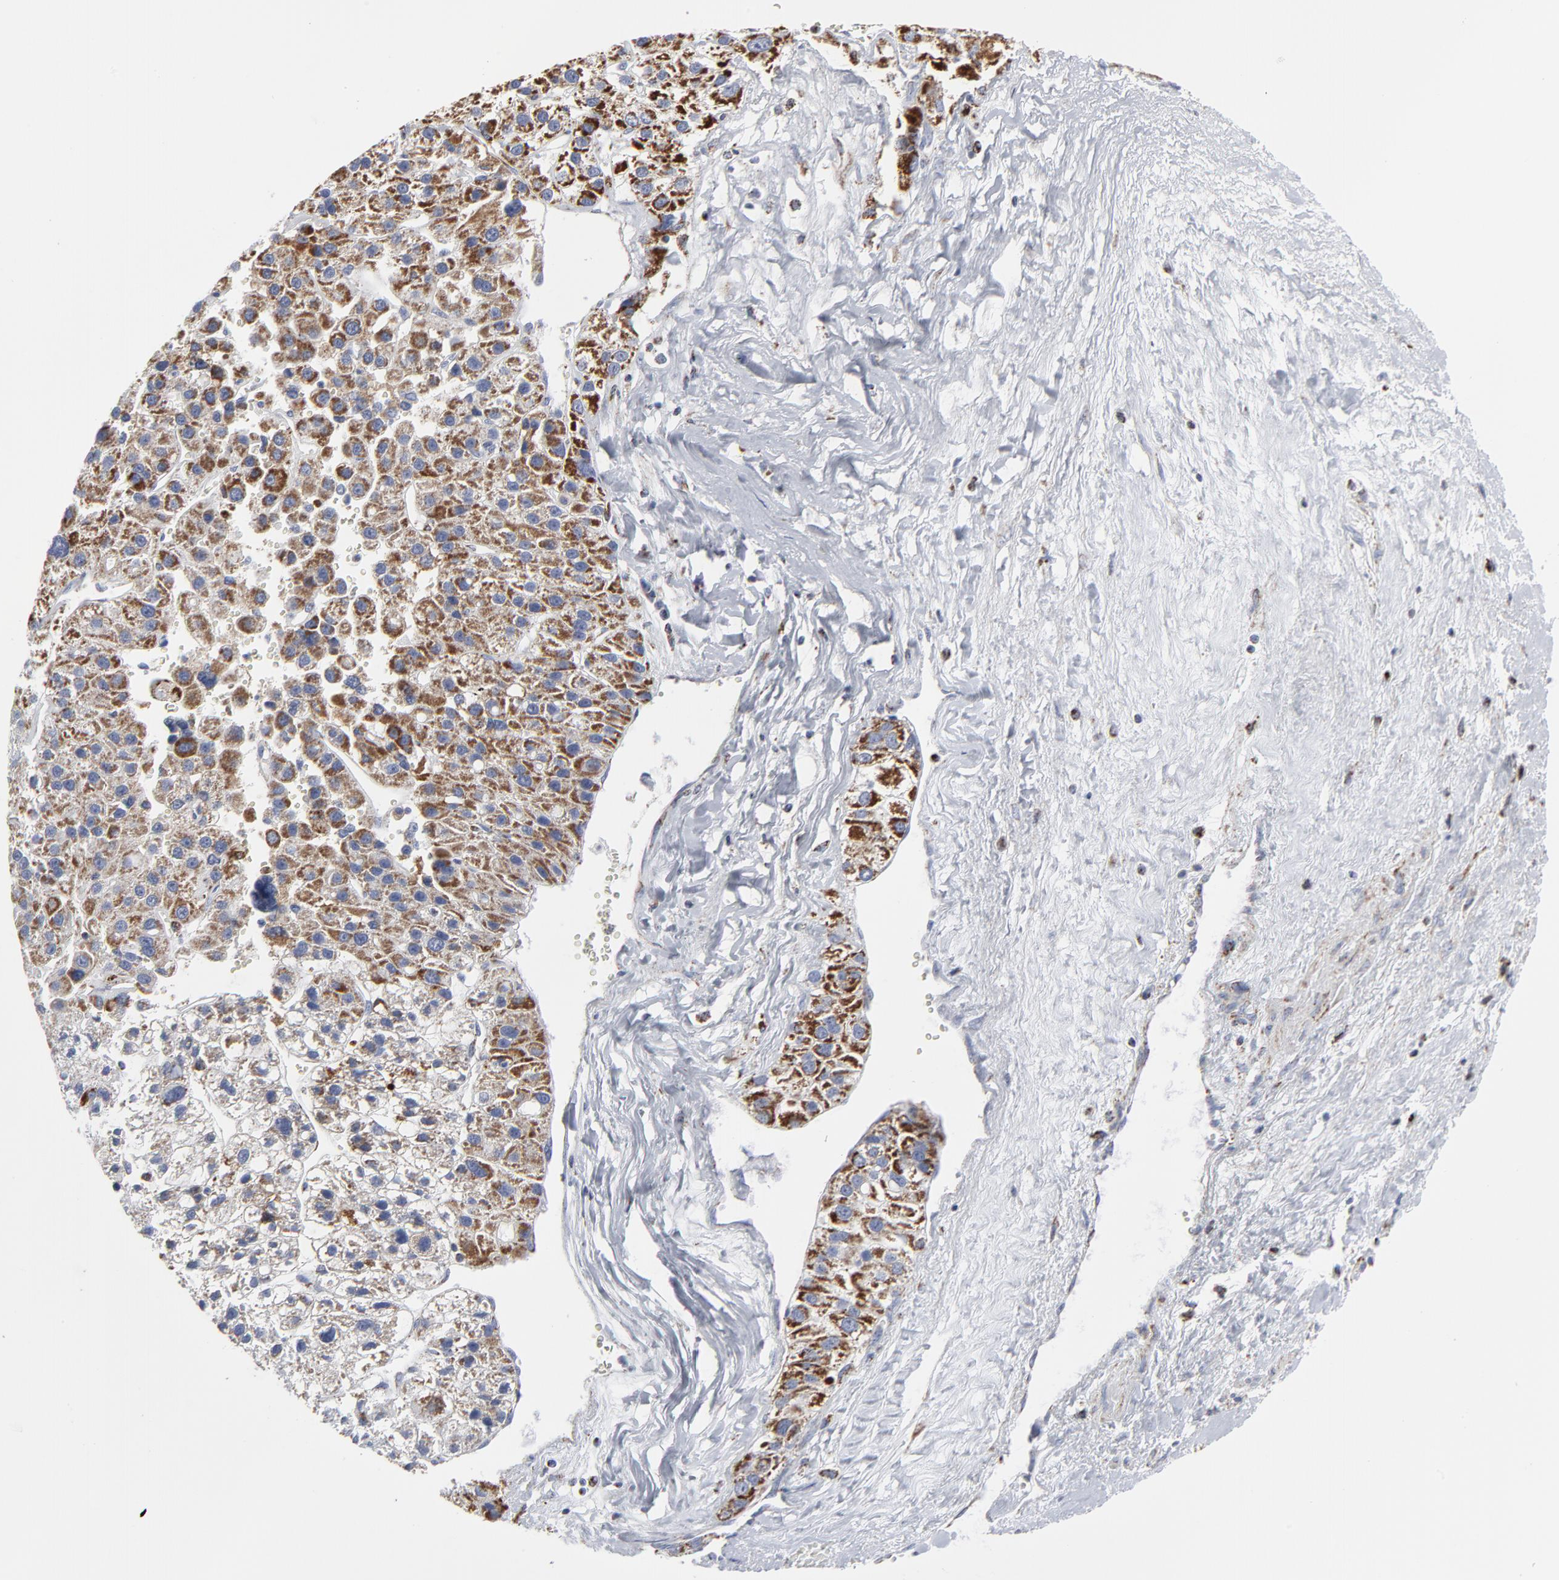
{"staining": {"intensity": "moderate", "quantity": ">75%", "location": "cytoplasmic/membranous"}, "tissue": "liver cancer", "cell_type": "Tumor cells", "image_type": "cancer", "snomed": [{"axis": "morphology", "description": "Carcinoma, Hepatocellular, NOS"}, {"axis": "topography", "description": "Liver"}], "caption": "IHC of human liver hepatocellular carcinoma demonstrates medium levels of moderate cytoplasmic/membranous staining in approximately >75% of tumor cells. (Brightfield microscopy of DAB IHC at high magnification).", "gene": "TXNRD2", "patient": {"sex": "female", "age": 85}}